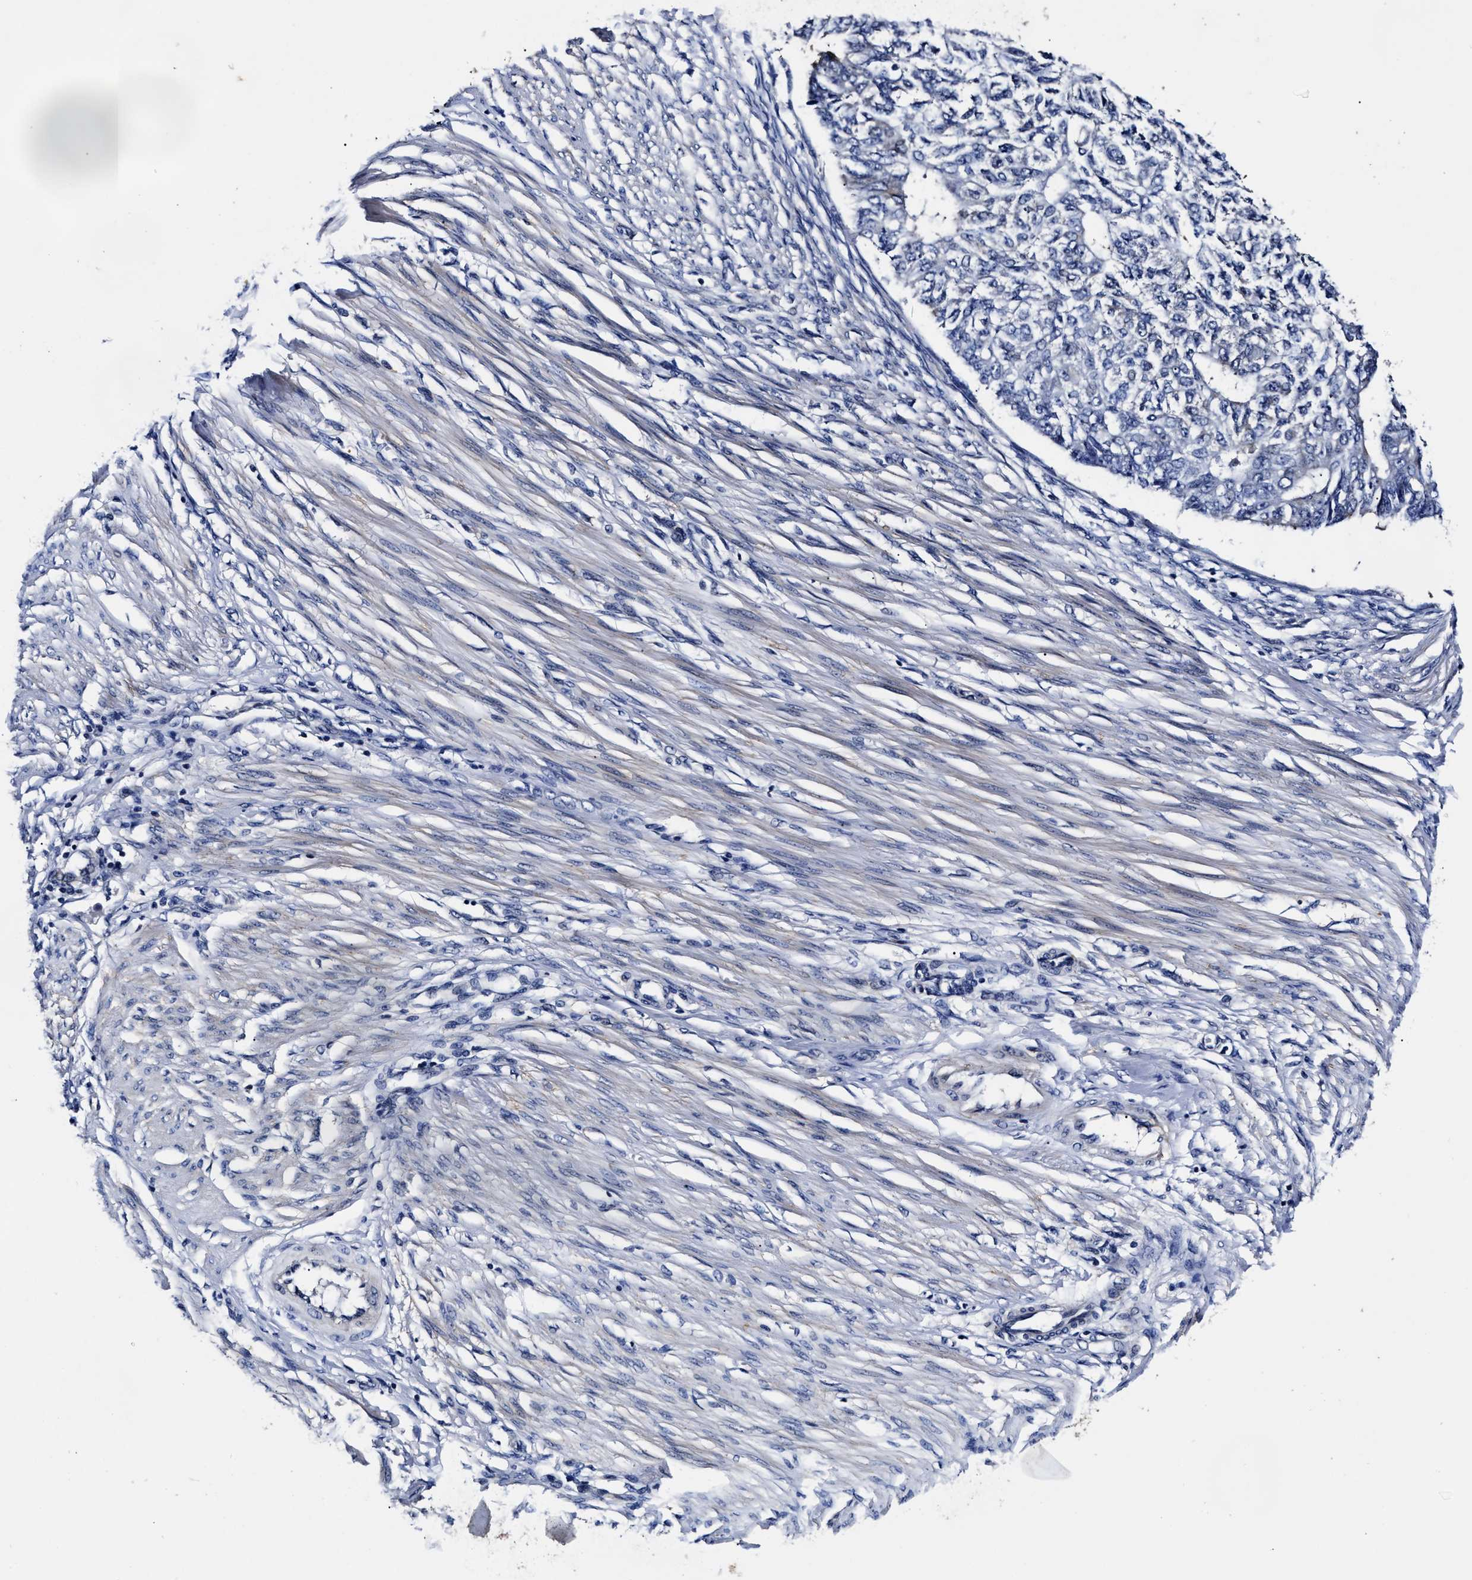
{"staining": {"intensity": "negative", "quantity": "none", "location": "none"}, "tissue": "endometrial cancer", "cell_type": "Tumor cells", "image_type": "cancer", "snomed": [{"axis": "morphology", "description": "Adenocarcinoma, NOS"}, {"axis": "topography", "description": "Endometrium"}], "caption": "This is a photomicrograph of immunohistochemistry (IHC) staining of endometrial cancer, which shows no staining in tumor cells. Brightfield microscopy of immunohistochemistry stained with DAB (brown) and hematoxylin (blue), captured at high magnification.", "gene": "OLFML2A", "patient": {"sex": "female", "age": 32}}